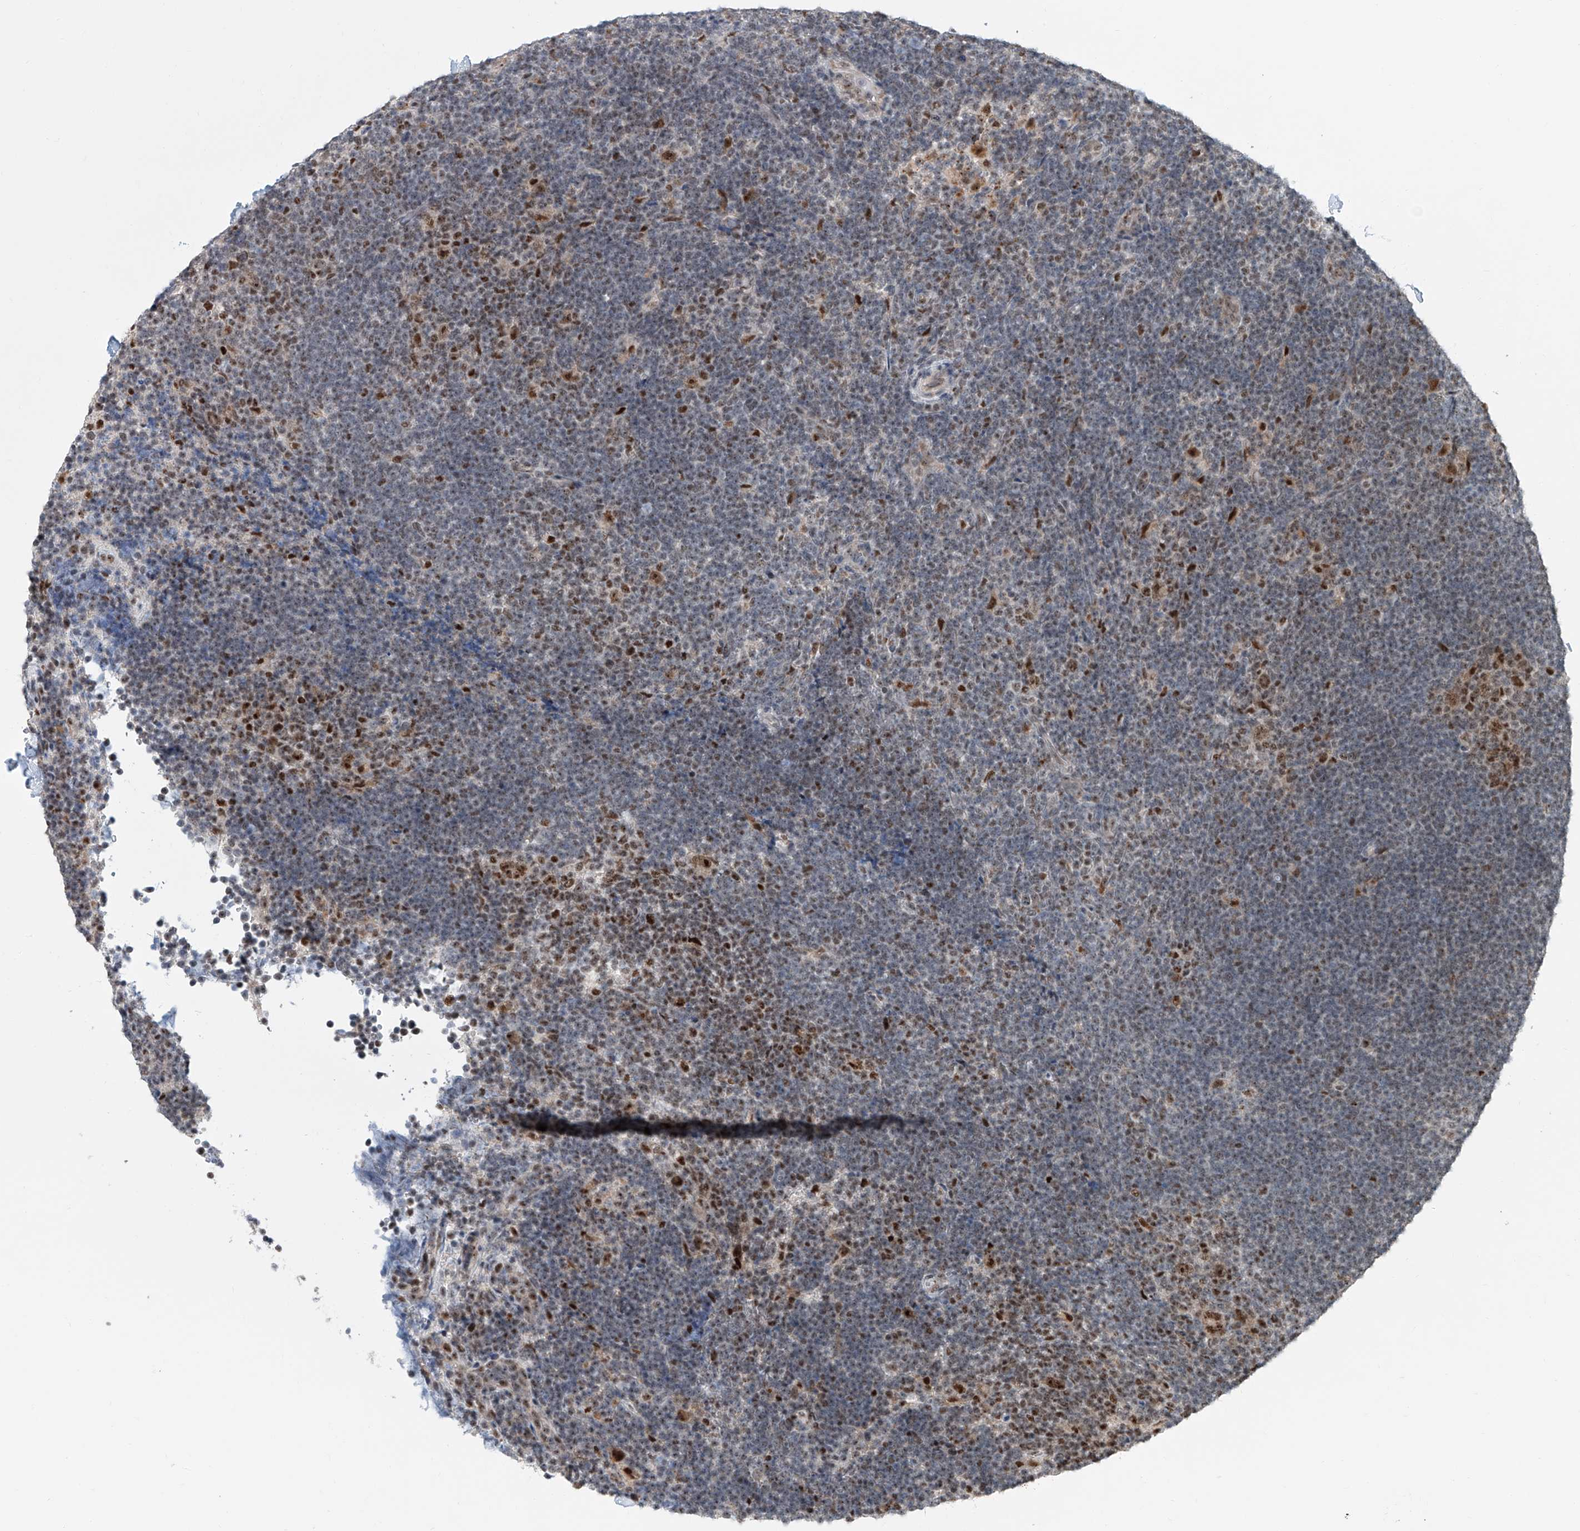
{"staining": {"intensity": "moderate", "quantity": ">75%", "location": "nuclear"}, "tissue": "lymphoma", "cell_type": "Tumor cells", "image_type": "cancer", "snomed": [{"axis": "morphology", "description": "Hodgkin's disease, NOS"}, {"axis": "topography", "description": "Lymph node"}], "caption": "Hodgkin's disease stained with DAB (3,3'-diaminobenzidine) immunohistochemistry (IHC) shows medium levels of moderate nuclear positivity in about >75% of tumor cells.", "gene": "SDE2", "patient": {"sex": "female", "age": 57}}